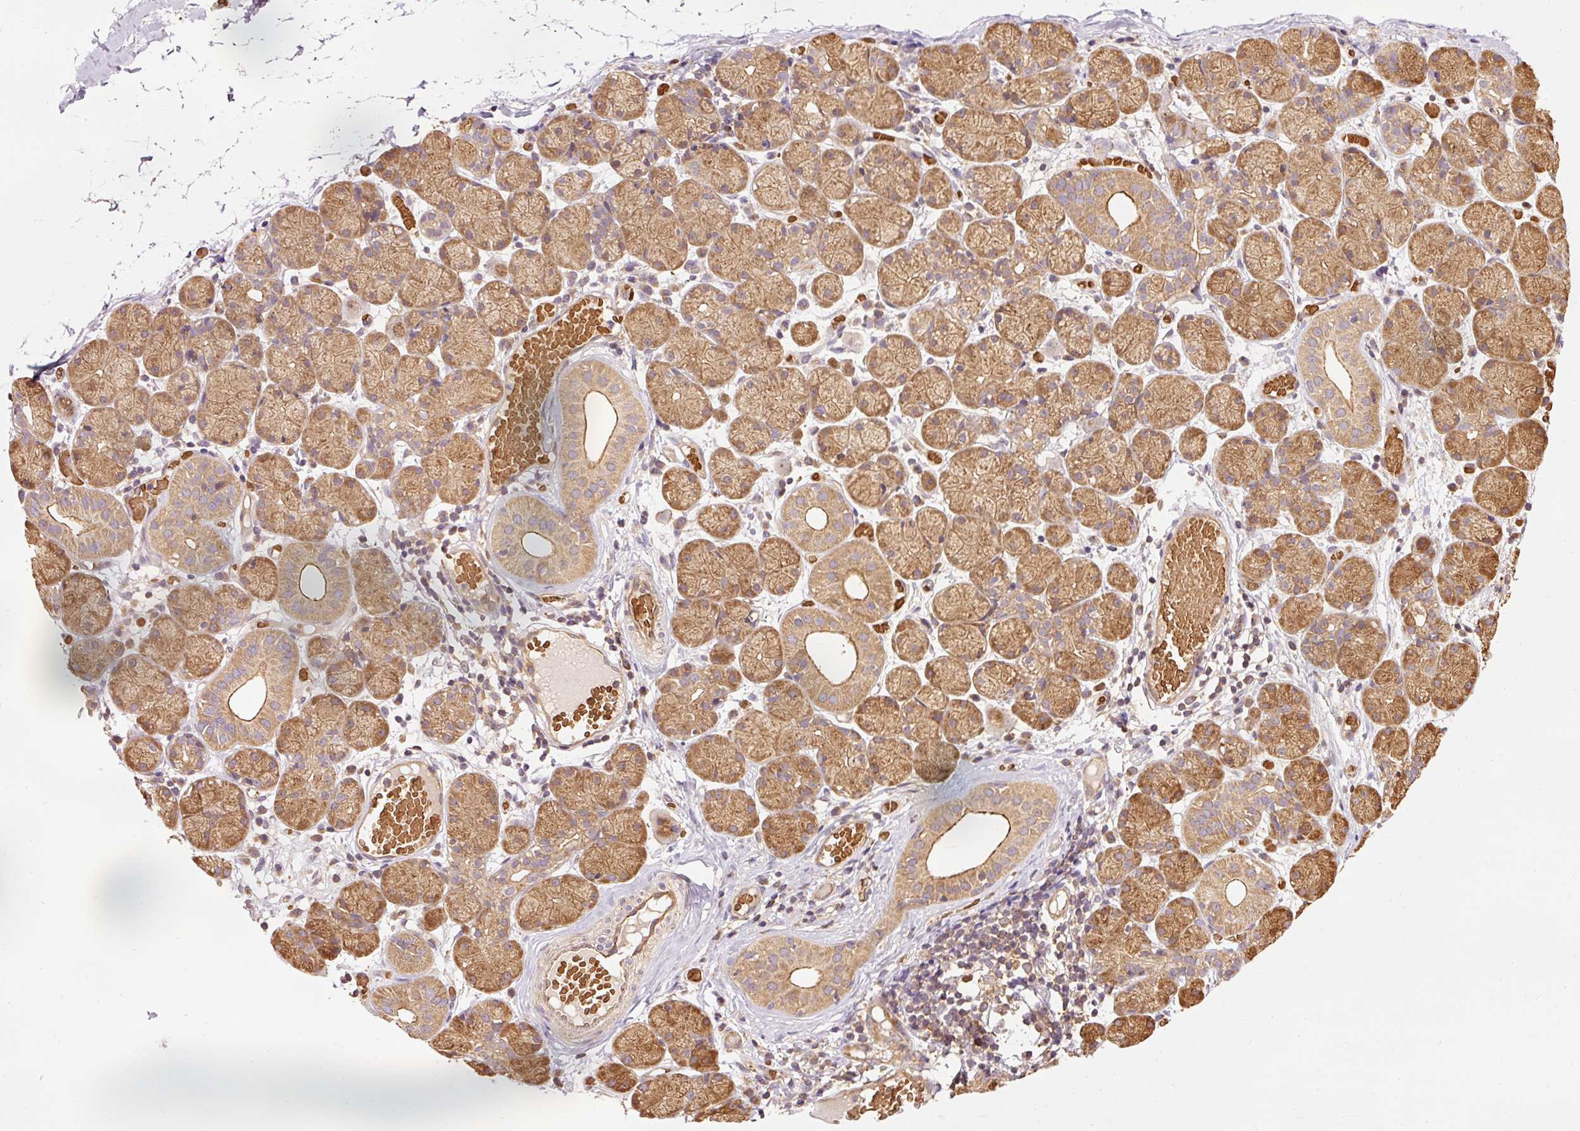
{"staining": {"intensity": "moderate", "quantity": "25%-75%", "location": "cytoplasmic/membranous"}, "tissue": "salivary gland", "cell_type": "Glandular cells", "image_type": "normal", "snomed": [{"axis": "morphology", "description": "Normal tissue, NOS"}, {"axis": "topography", "description": "Salivary gland"}], "caption": "A medium amount of moderate cytoplasmic/membranous positivity is appreciated in approximately 25%-75% of glandular cells in normal salivary gland. The staining is performed using DAB (3,3'-diaminobenzidine) brown chromogen to label protein expression. The nuclei are counter-stained blue using hematoxylin.", "gene": "ADCY4", "patient": {"sex": "female", "age": 24}}